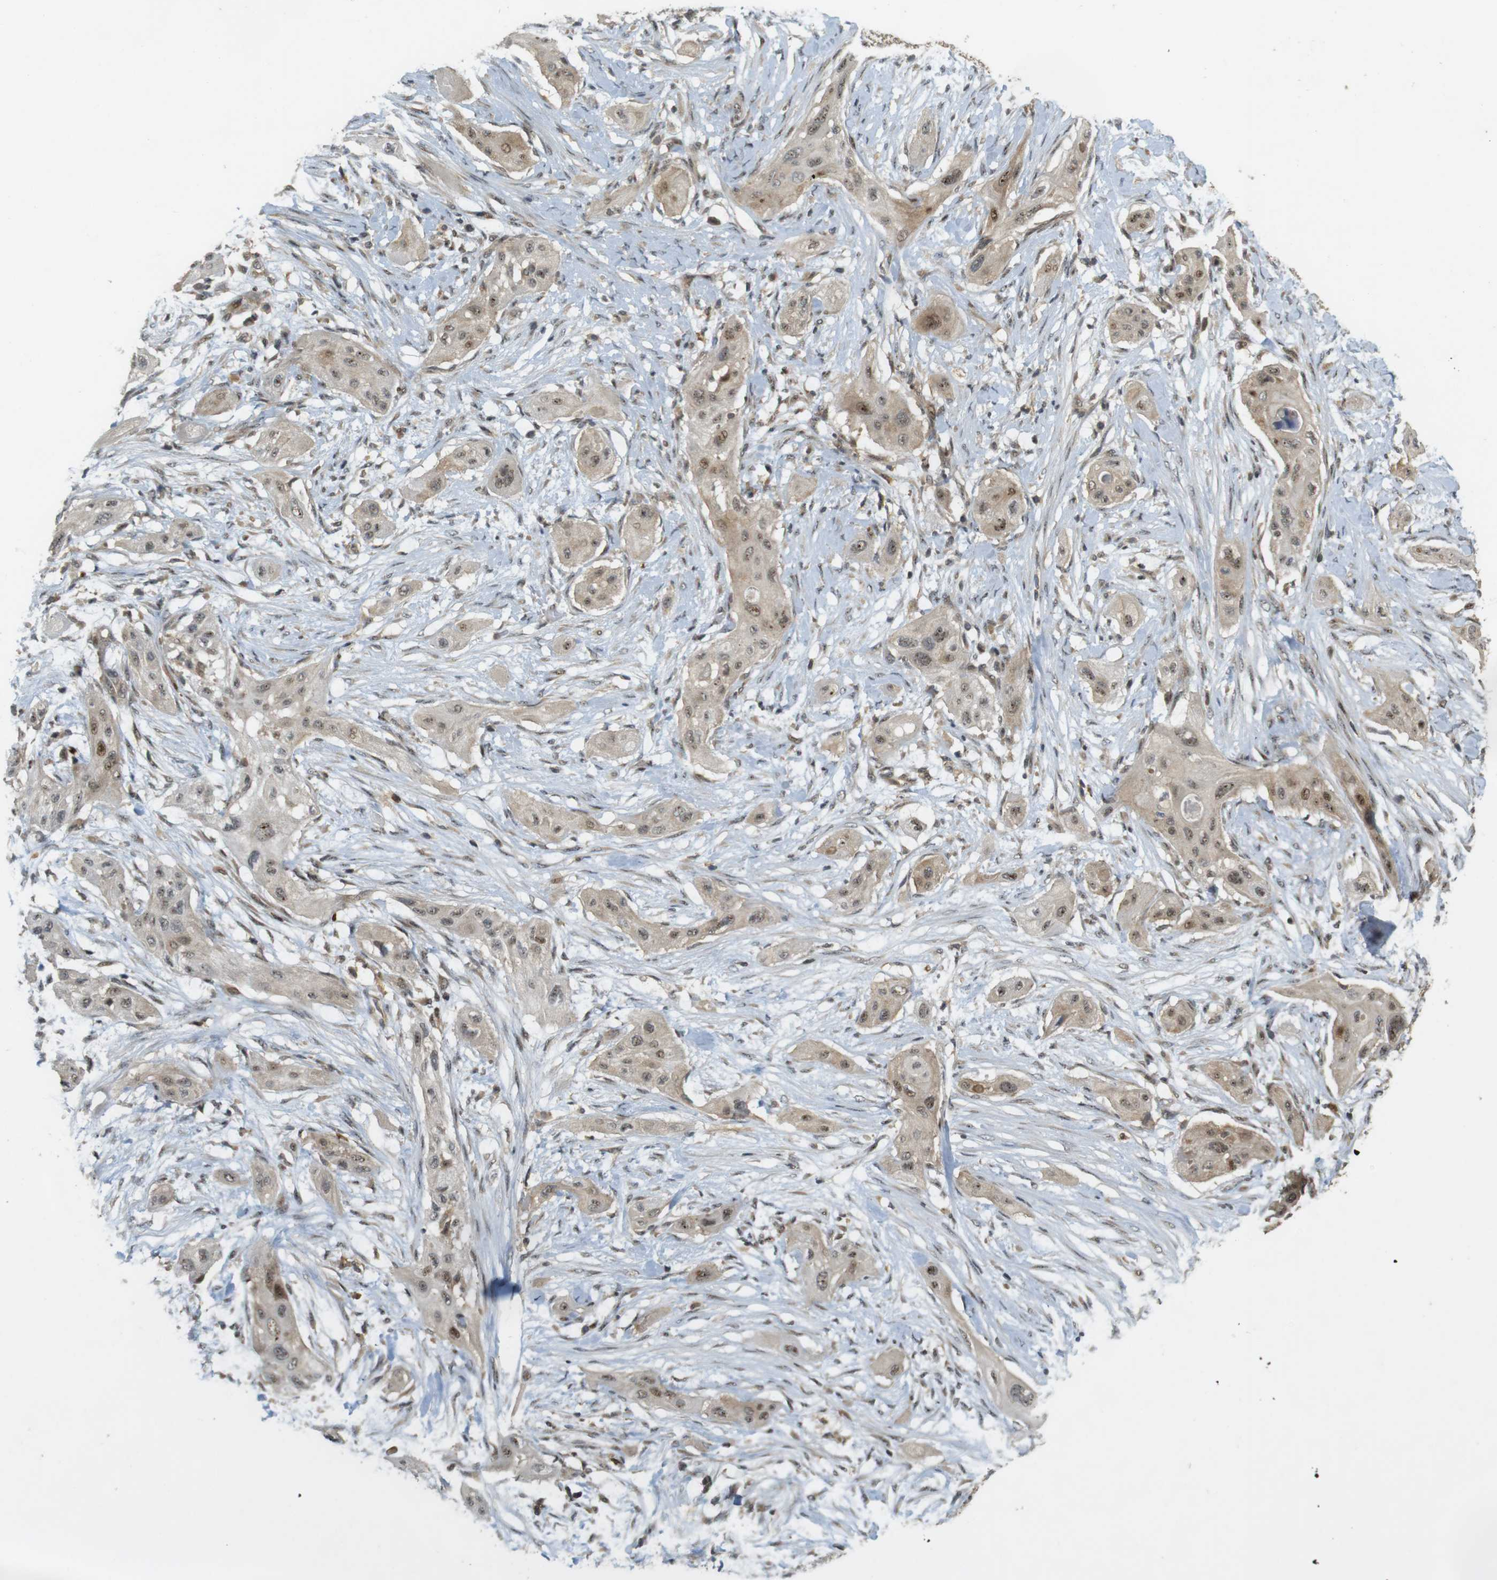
{"staining": {"intensity": "moderate", "quantity": ">75%", "location": "cytoplasmic/membranous,nuclear"}, "tissue": "lung cancer", "cell_type": "Tumor cells", "image_type": "cancer", "snomed": [{"axis": "morphology", "description": "Squamous cell carcinoma, NOS"}, {"axis": "topography", "description": "Lung"}], "caption": "Immunohistochemistry (IHC) image of lung cancer (squamous cell carcinoma) stained for a protein (brown), which shows medium levels of moderate cytoplasmic/membranous and nuclear staining in approximately >75% of tumor cells.", "gene": "TMX3", "patient": {"sex": "female", "age": 47}}